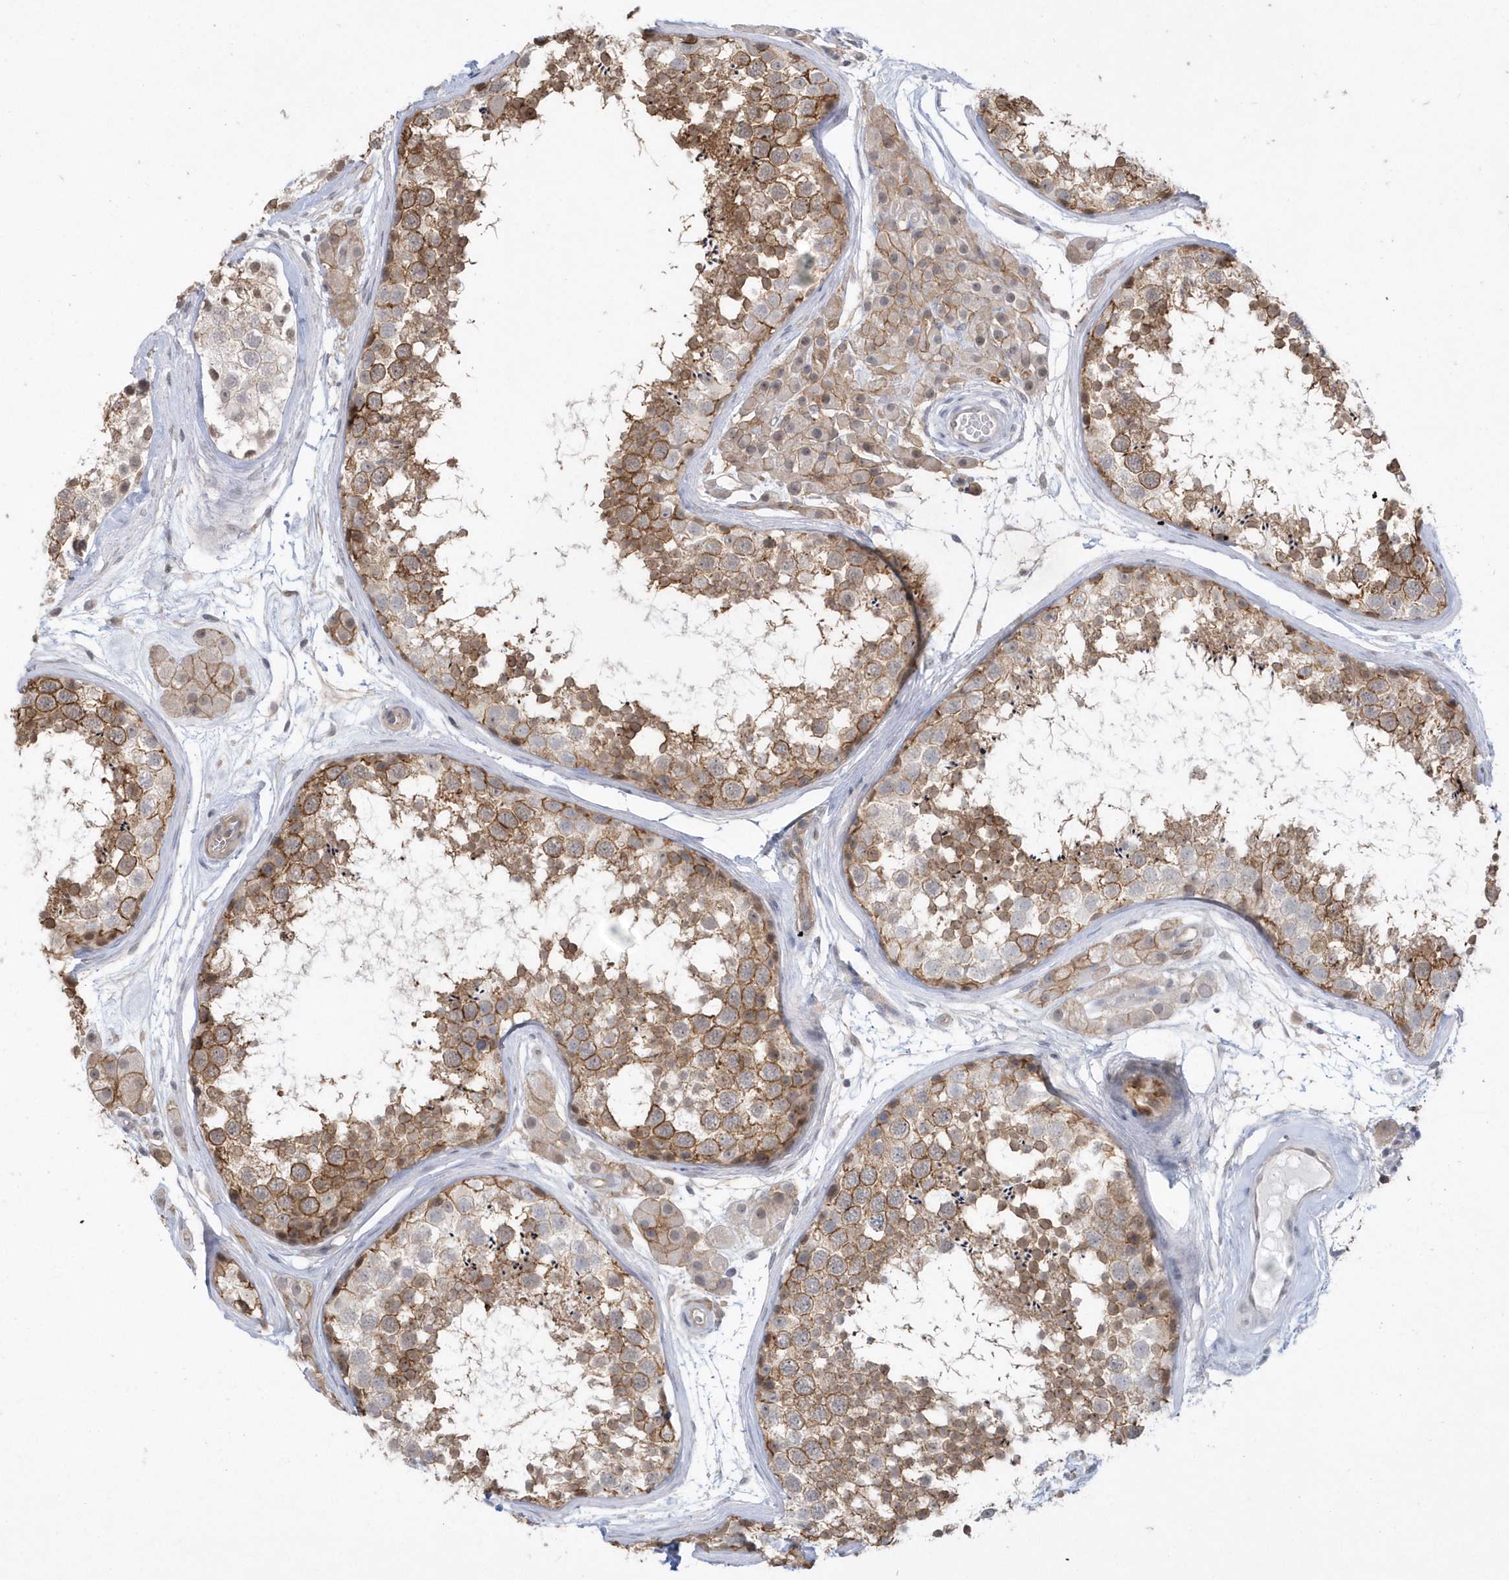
{"staining": {"intensity": "moderate", "quantity": "25%-75%", "location": "cytoplasmic/membranous"}, "tissue": "testis", "cell_type": "Cells in seminiferous ducts", "image_type": "normal", "snomed": [{"axis": "morphology", "description": "Normal tissue, NOS"}, {"axis": "topography", "description": "Testis"}], "caption": "Brown immunohistochemical staining in normal testis exhibits moderate cytoplasmic/membranous staining in about 25%-75% of cells in seminiferous ducts. (DAB IHC with brightfield microscopy, high magnification).", "gene": "CRIP3", "patient": {"sex": "male", "age": 56}}